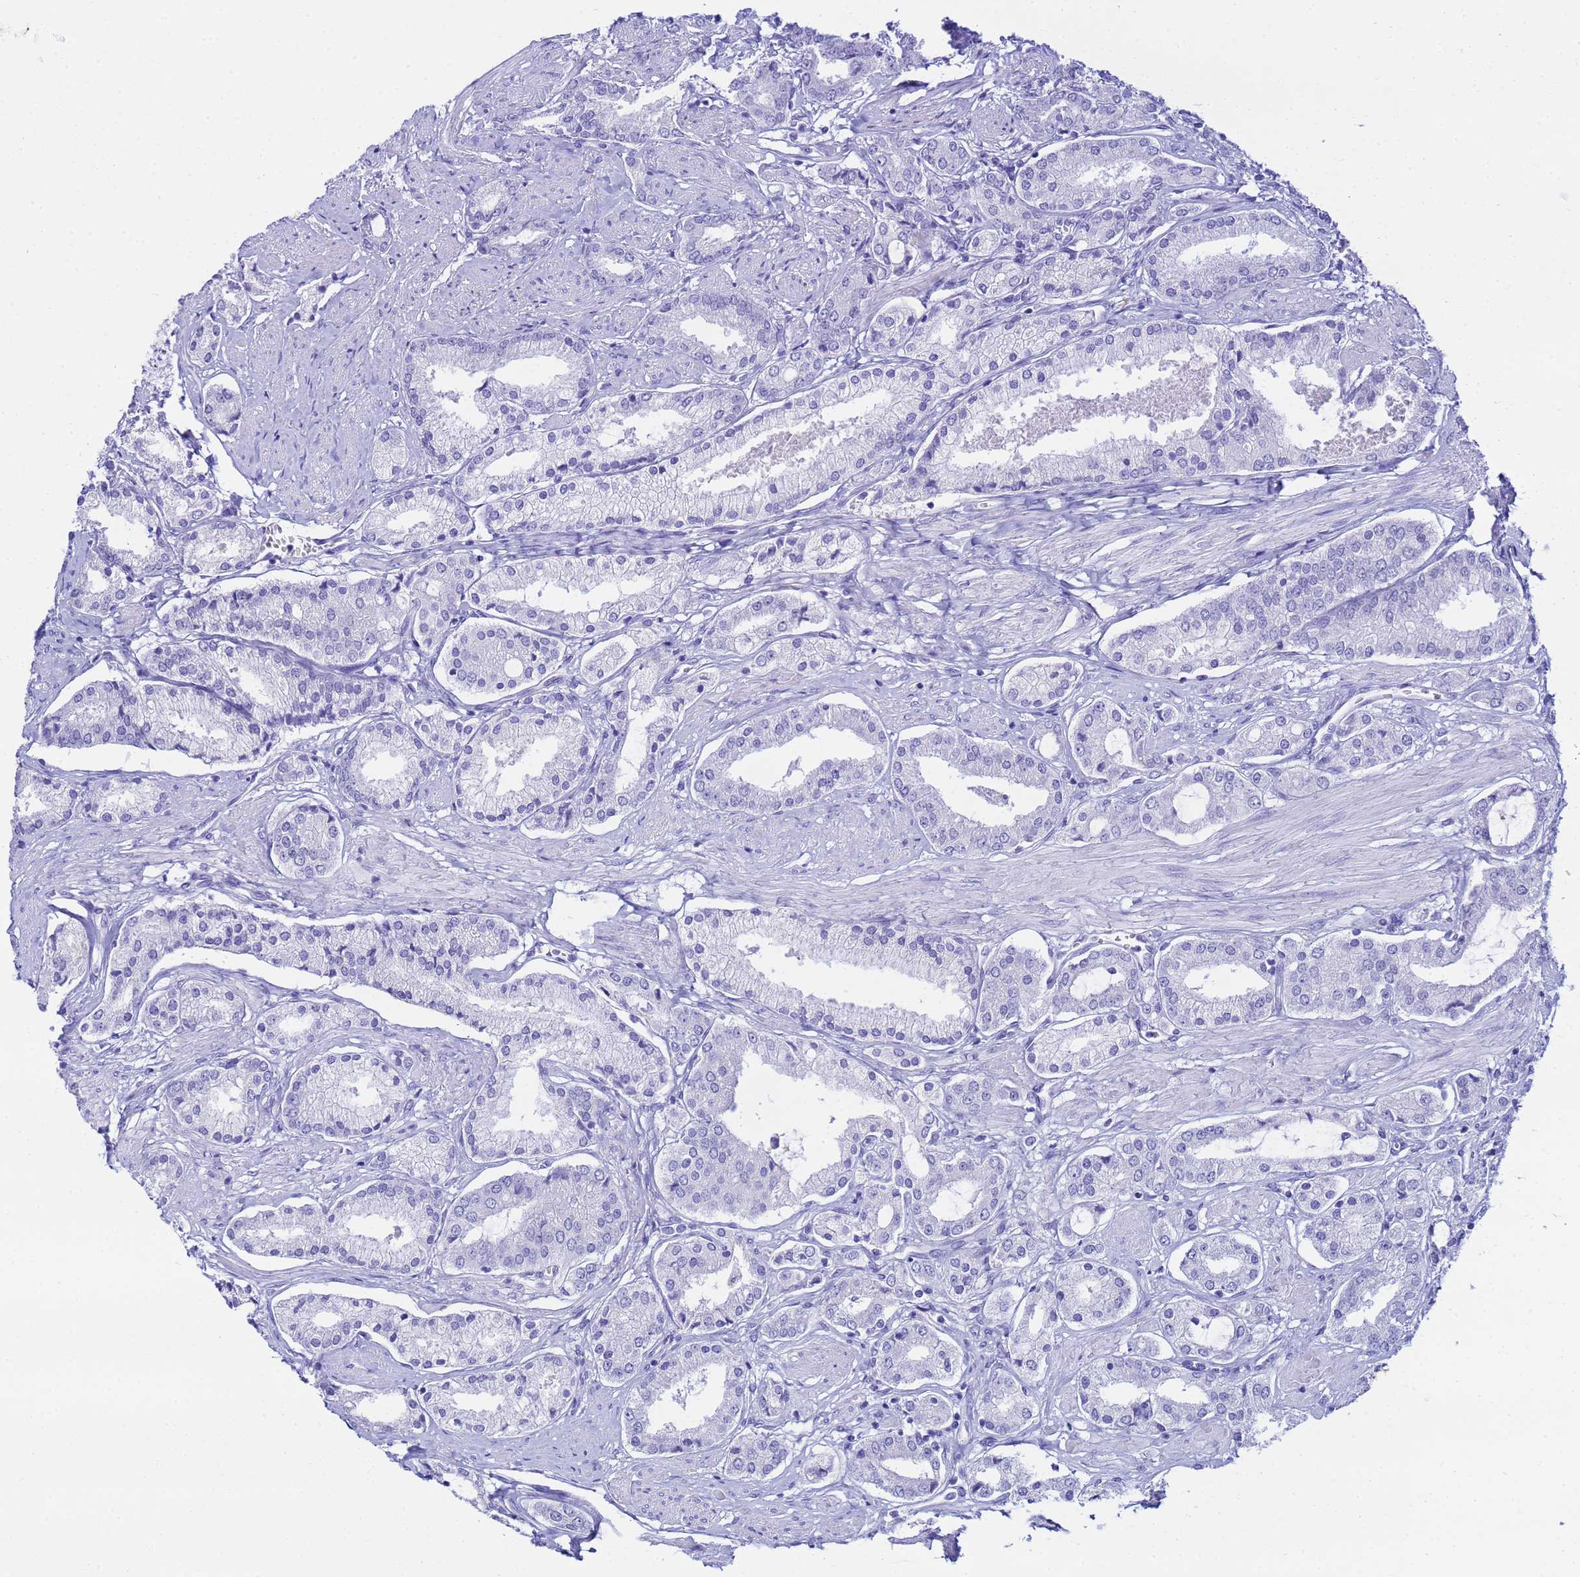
{"staining": {"intensity": "negative", "quantity": "none", "location": "none"}, "tissue": "prostate cancer", "cell_type": "Tumor cells", "image_type": "cancer", "snomed": [{"axis": "morphology", "description": "Adenocarcinoma, High grade"}, {"axis": "topography", "description": "Prostate and seminal vesicle, NOS"}], "caption": "The IHC micrograph has no significant positivity in tumor cells of prostate cancer (adenocarcinoma (high-grade)) tissue.", "gene": "AQP12A", "patient": {"sex": "male", "age": 64}}